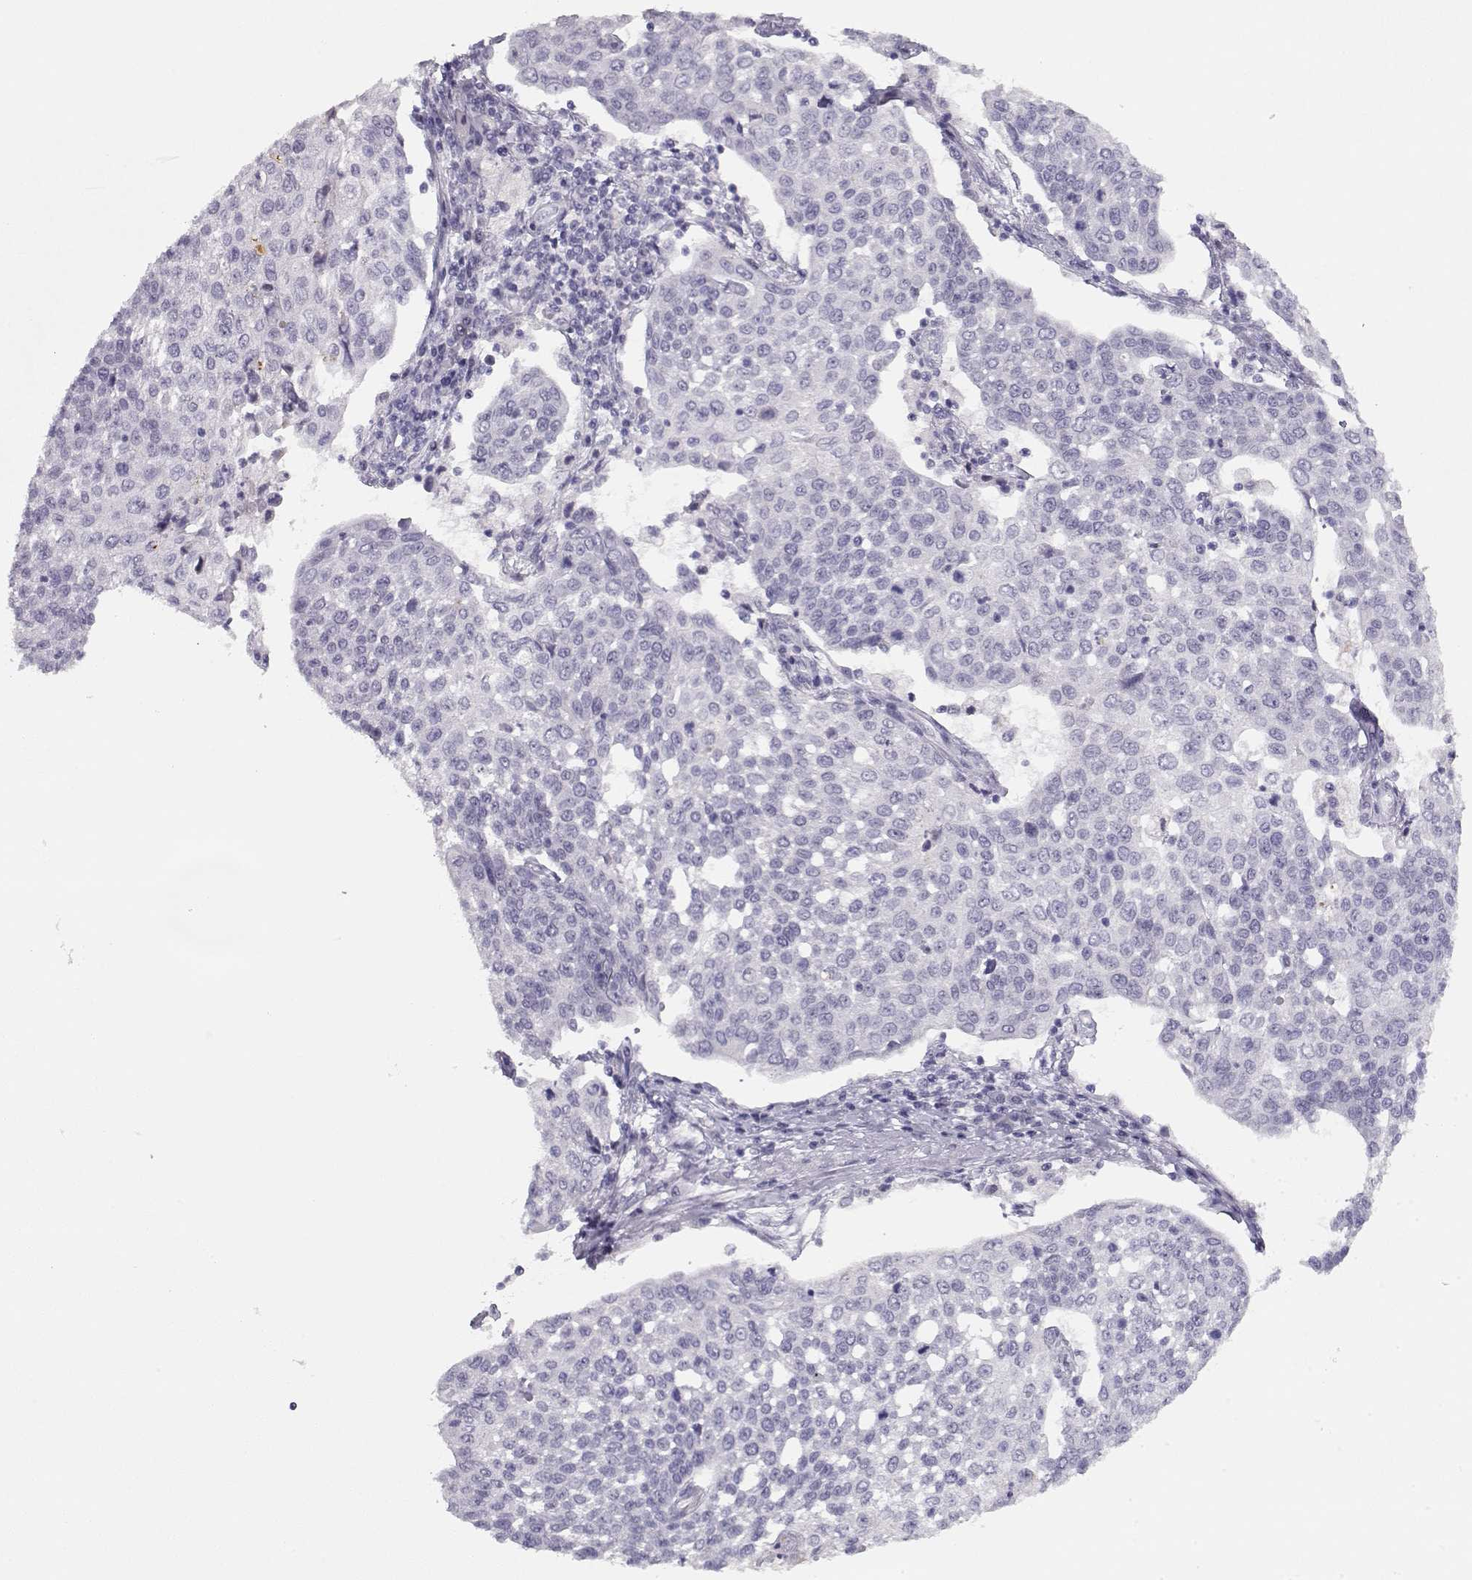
{"staining": {"intensity": "negative", "quantity": "none", "location": "none"}, "tissue": "cervical cancer", "cell_type": "Tumor cells", "image_type": "cancer", "snomed": [{"axis": "morphology", "description": "Squamous cell carcinoma, NOS"}, {"axis": "topography", "description": "Cervix"}], "caption": "IHC histopathology image of neoplastic tissue: human squamous cell carcinoma (cervical) stained with DAB reveals no significant protein staining in tumor cells. The staining is performed using DAB brown chromogen with nuclei counter-stained in using hematoxylin.", "gene": "IMPG1", "patient": {"sex": "female", "age": 34}}